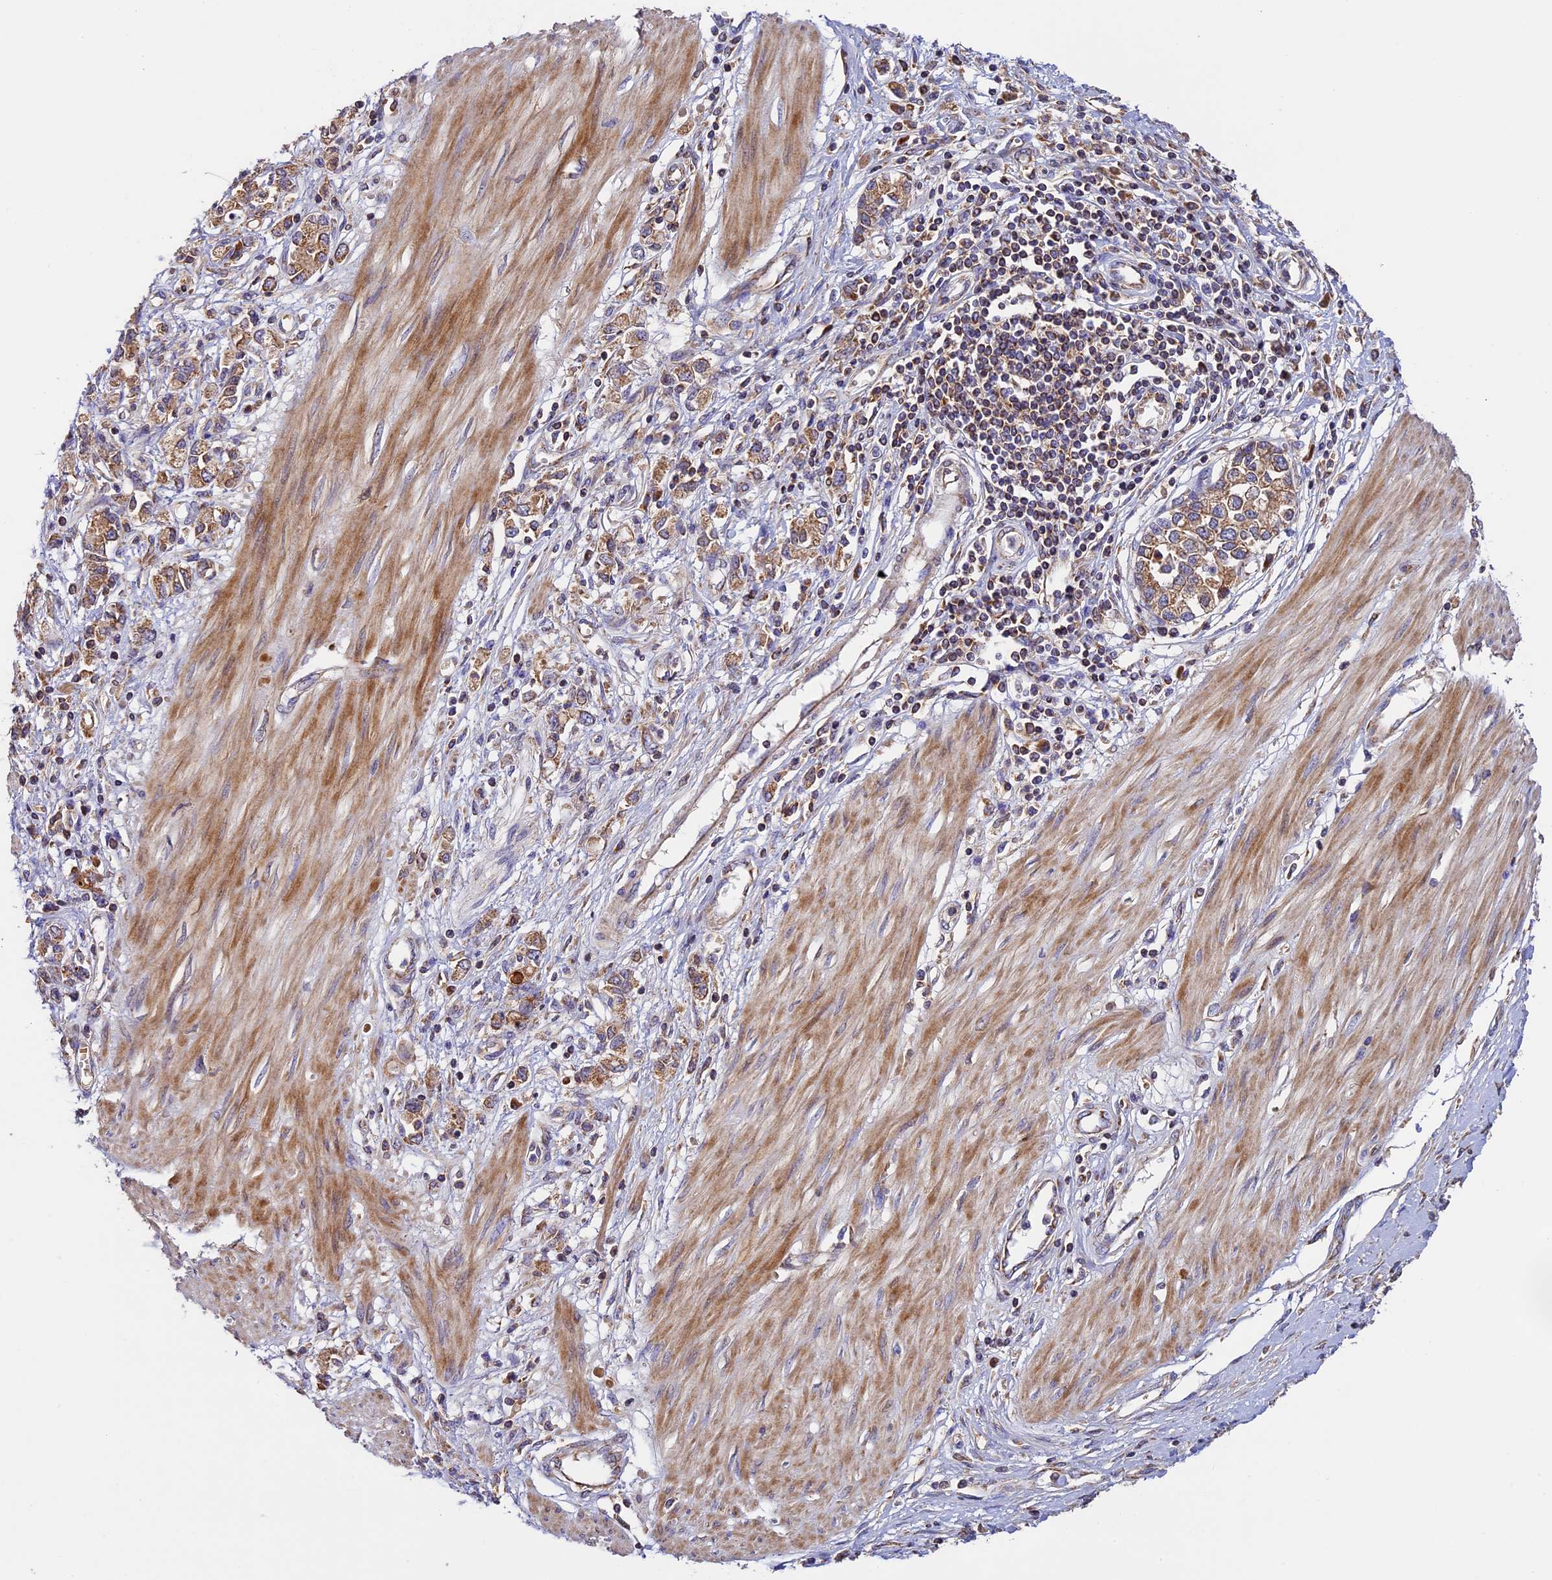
{"staining": {"intensity": "moderate", "quantity": ">75%", "location": "cytoplasmic/membranous"}, "tissue": "stomach cancer", "cell_type": "Tumor cells", "image_type": "cancer", "snomed": [{"axis": "morphology", "description": "Adenocarcinoma, NOS"}, {"axis": "topography", "description": "Stomach"}], "caption": "Human adenocarcinoma (stomach) stained with a protein marker reveals moderate staining in tumor cells.", "gene": "OCEL1", "patient": {"sex": "female", "age": 76}}